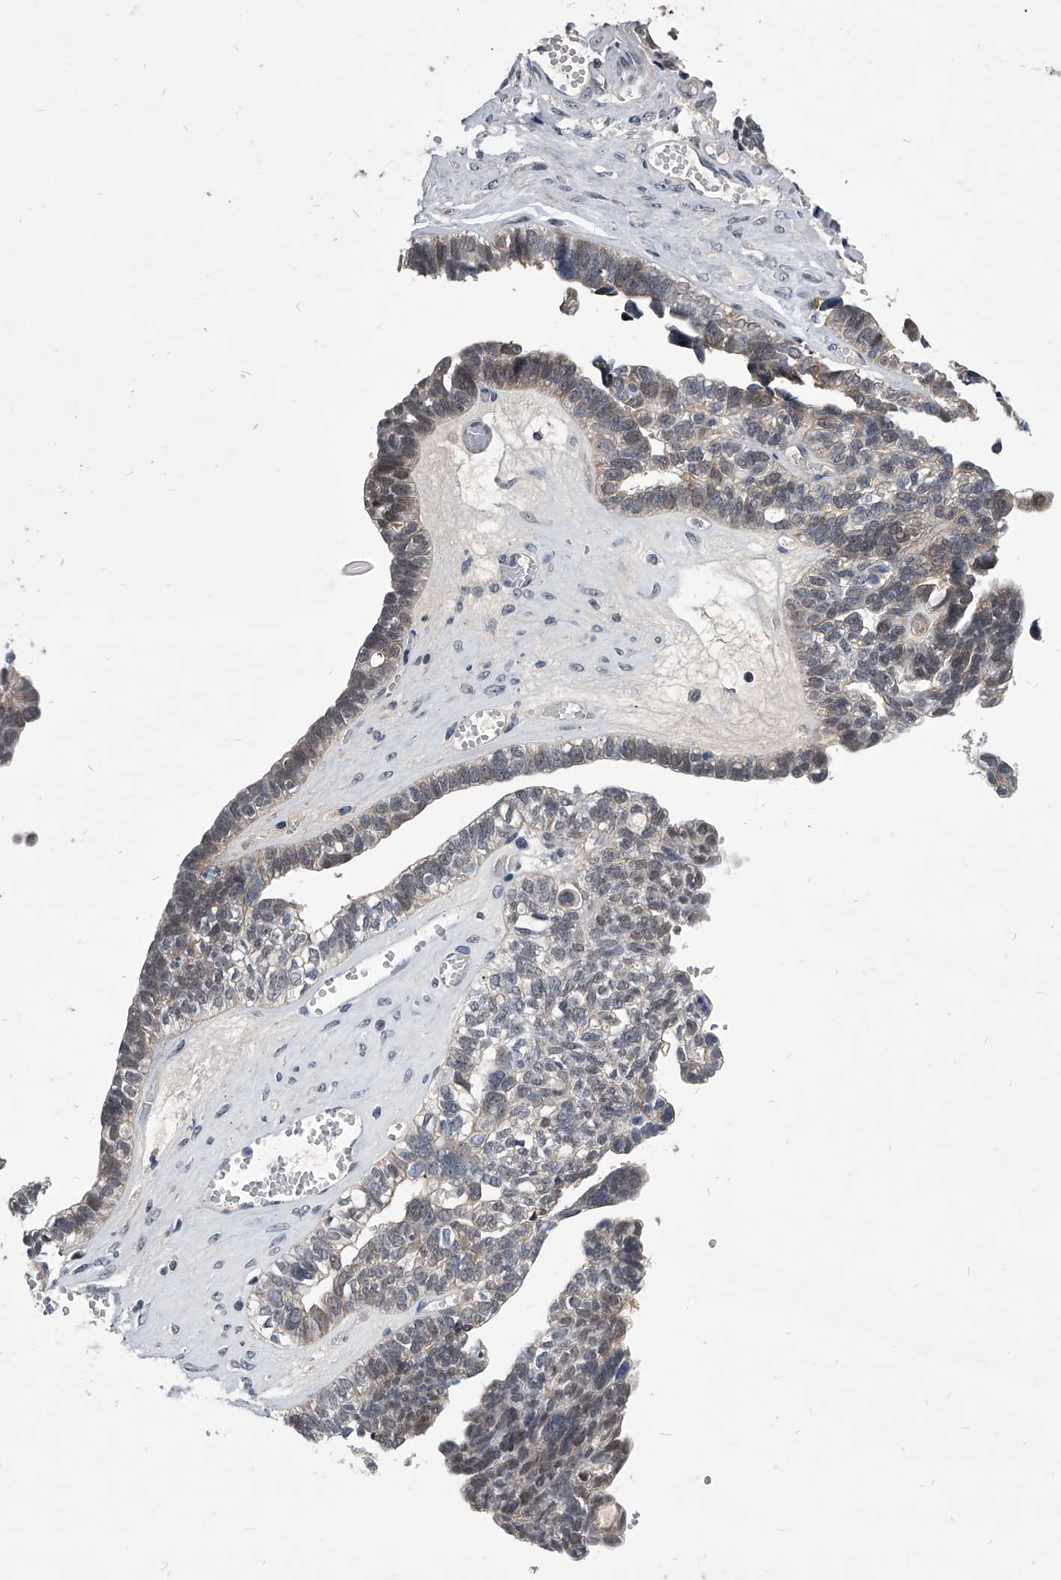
{"staining": {"intensity": "weak", "quantity": "25%-75%", "location": "cytoplasmic/membranous,nuclear"}, "tissue": "ovarian cancer", "cell_type": "Tumor cells", "image_type": "cancer", "snomed": [{"axis": "morphology", "description": "Cystadenocarcinoma, serous, NOS"}, {"axis": "topography", "description": "Ovary"}], "caption": "This micrograph reveals ovarian serous cystadenocarcinoma stained with immunohistochemistry (IHC) to label a protein in brown. The cytoplasmic/membranous and nuclear of tumor cells show weak positivity for the protein. Nuclei are counter-stained blue.", "gene": "ZNF76", "patient": {"sex": "female", "age": 79}}